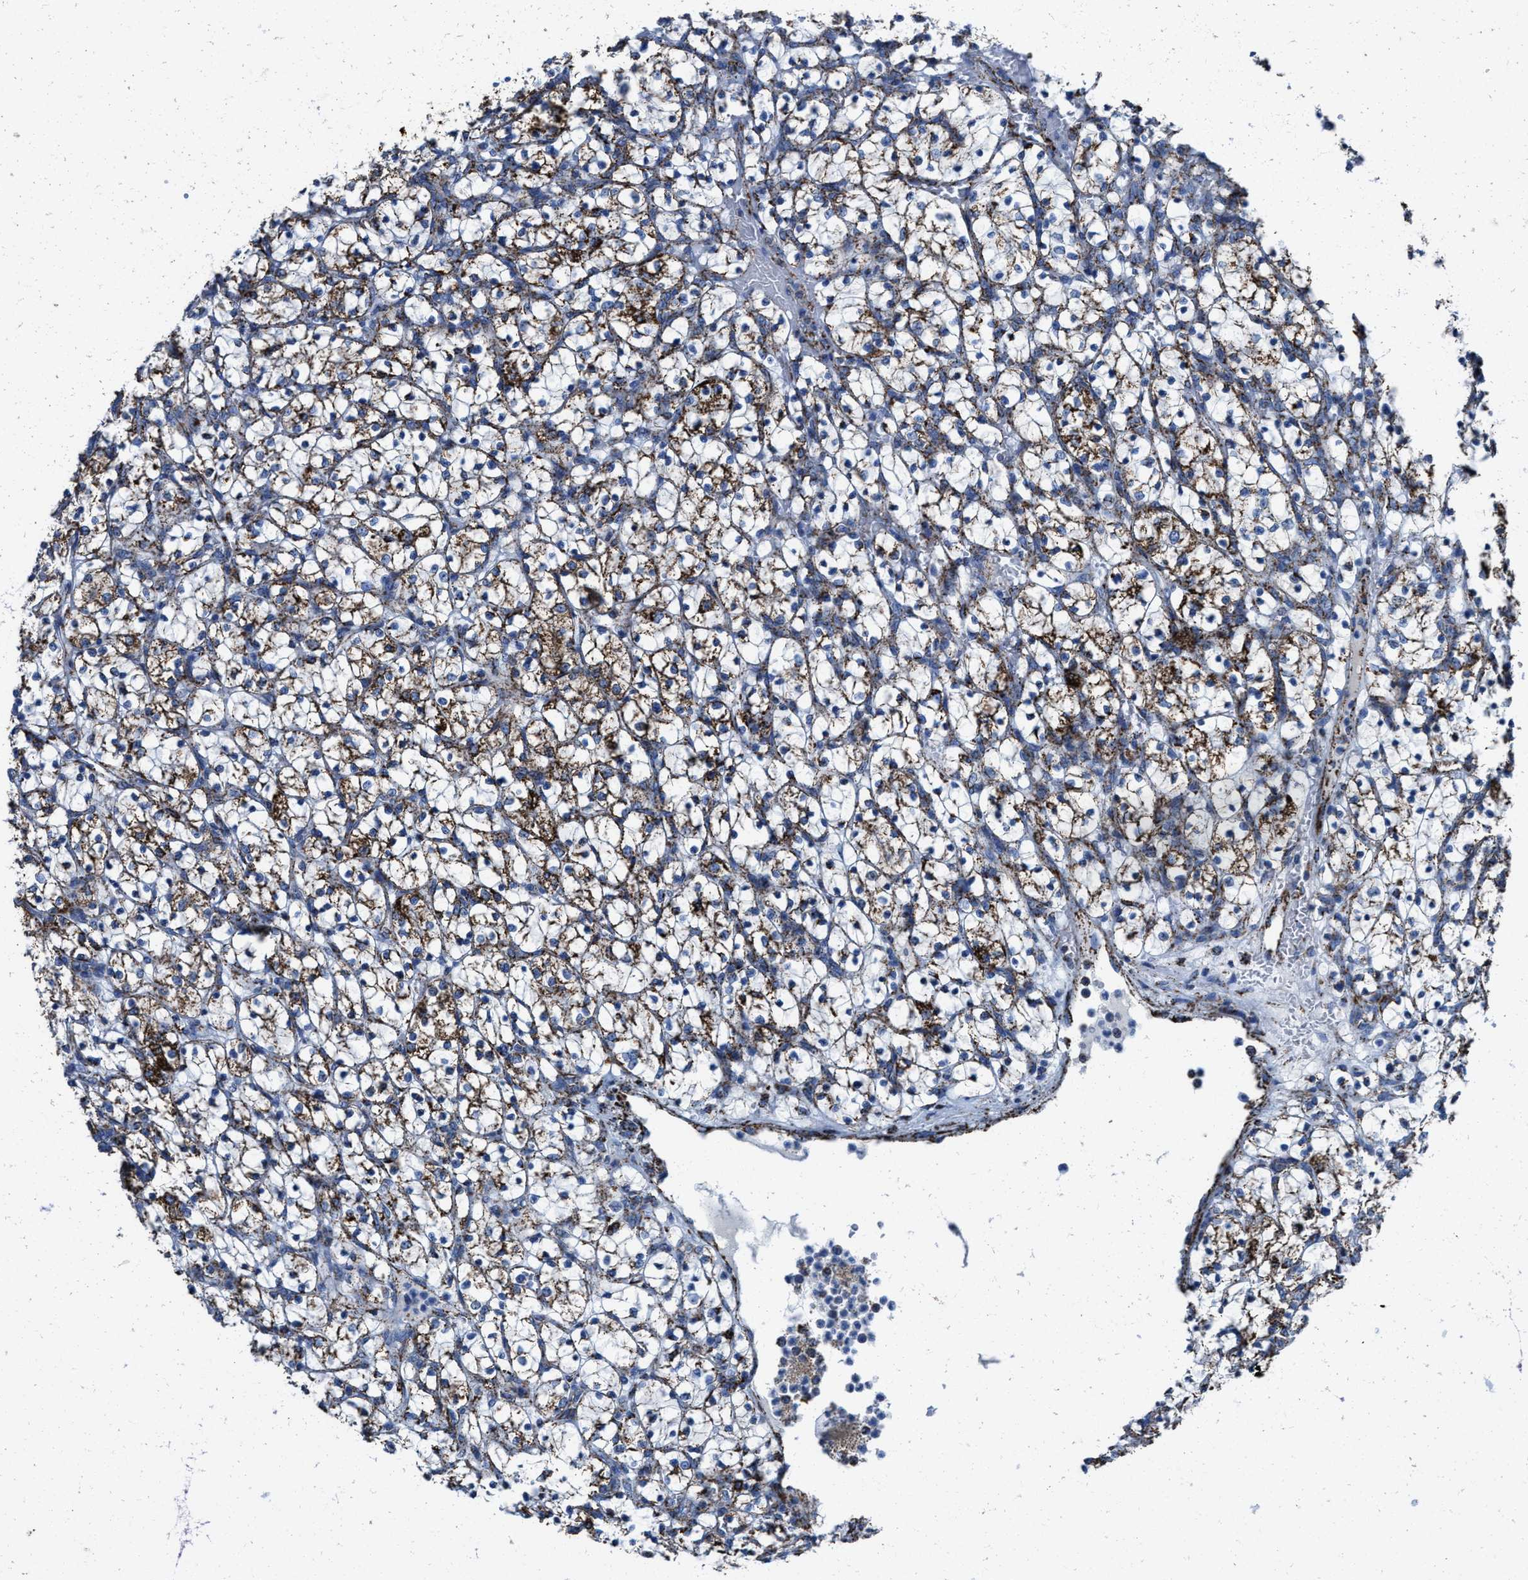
{"staining": {"intensity": "strong", "quantity": "25%-75%", "location": "cytoplasmic/membranous"}, "tissue": "renal cancer", "cell_type": "Tumor cells", "image_type": "cancer", "snomed": [{"axis": "morphology", "description": "Adenocarcinoma, NOS"}, {"axis": "topography", "description": "Kidney"}], "caption": "There is high levels of strong cytoplasmic/membranous positivity in tumor cells of renal cancer, as demonstrated by immunohistochemical staining (brown color).", "gene": "ALDH1B1", "patient": {"sex": "female", "age": 69}}